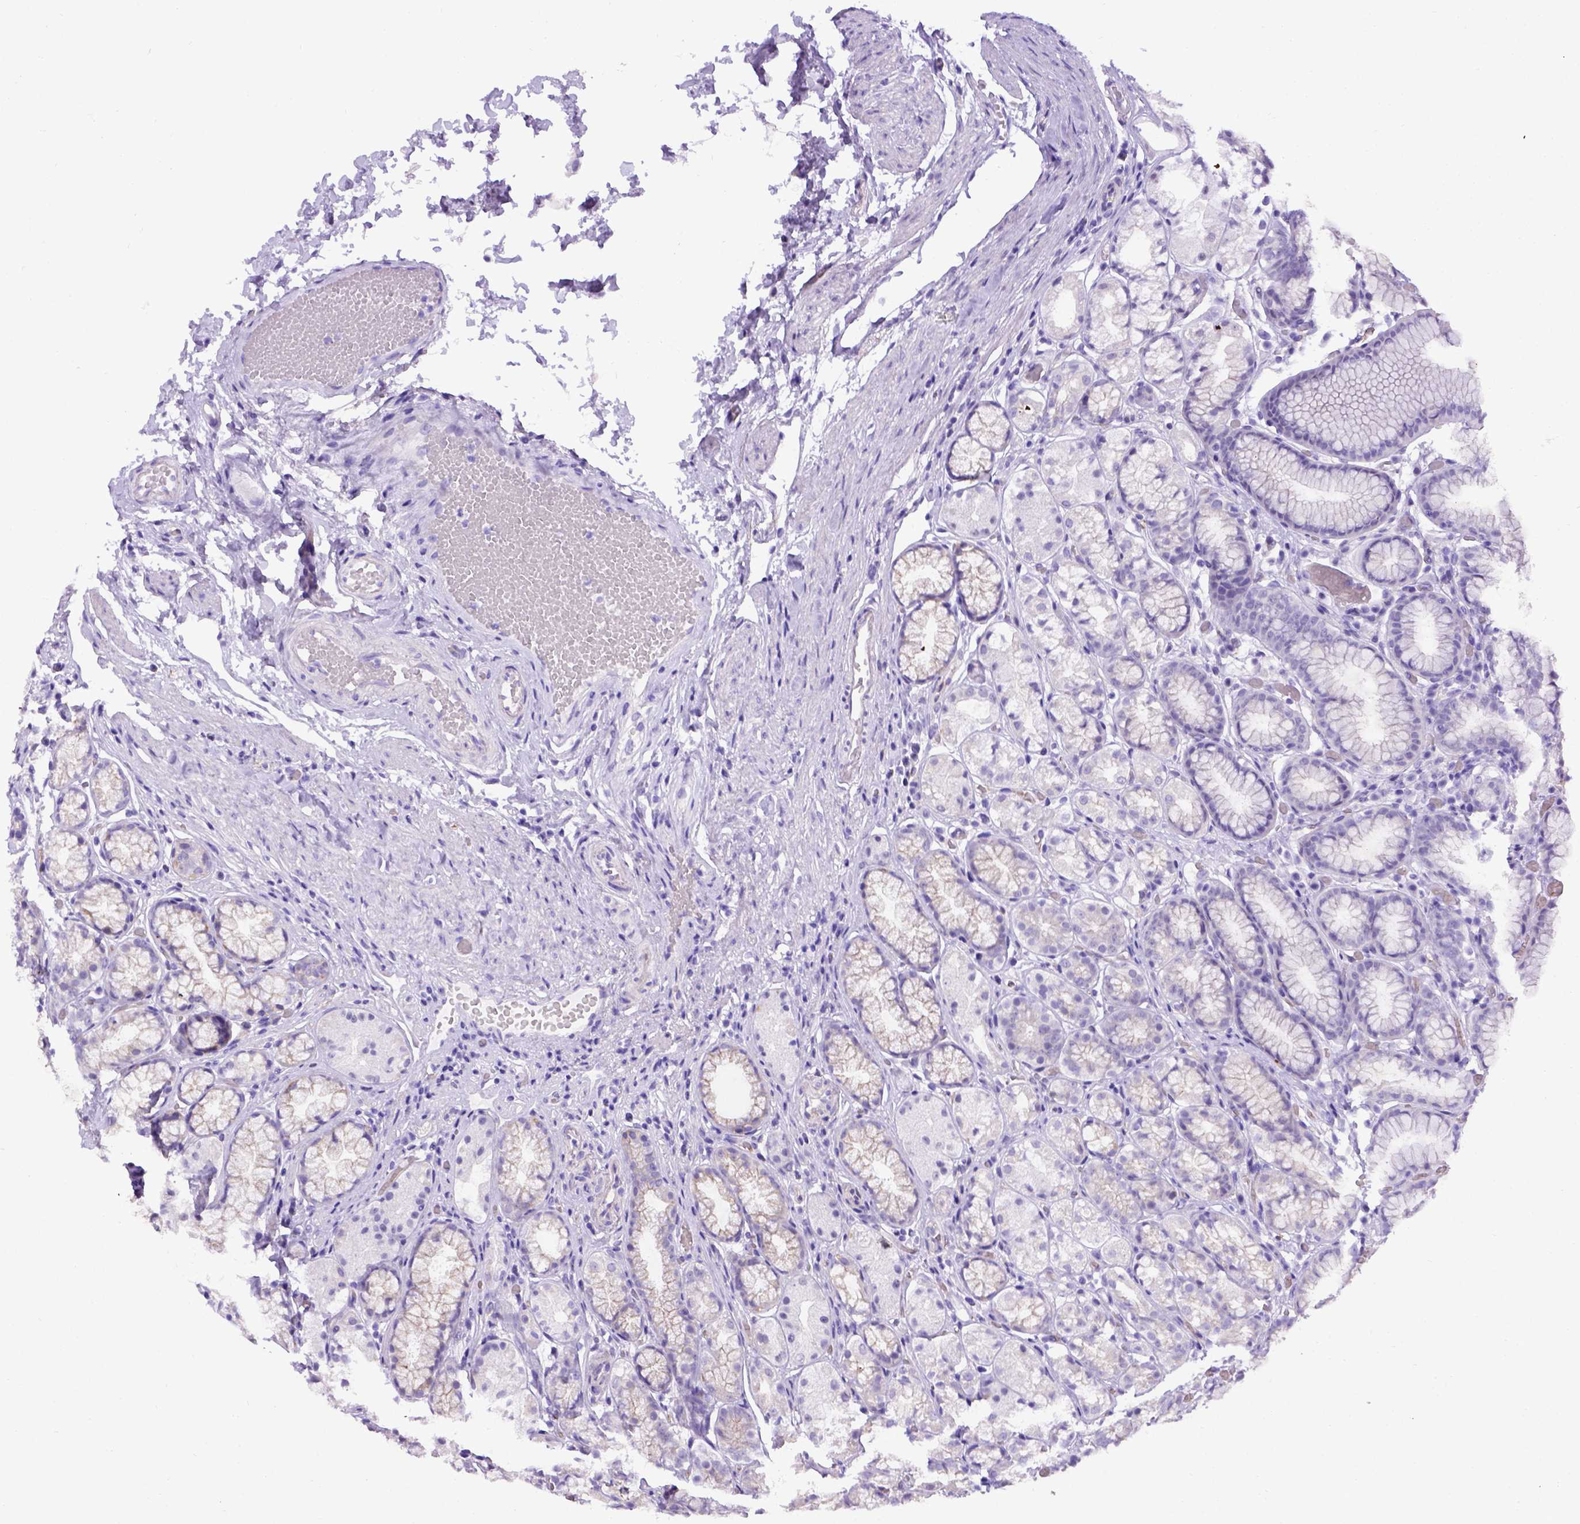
{"staining": {"intensity": "negative", "quantity": "none", "location": "none"}, "tissue": "stomach", "cell_type": "Glandular cells", "image_type": "normal", "snomed": [{"axis": "morphology", "description": "Normal tissue, NOS"}, {"axis": "topography", "description": "Stomach"}], "caption": "Stomach stained for a protein using IHC shows no positivity glandular cells.", "gene": "ADAM12", "patient": {"sex": "male", "age": 70}}